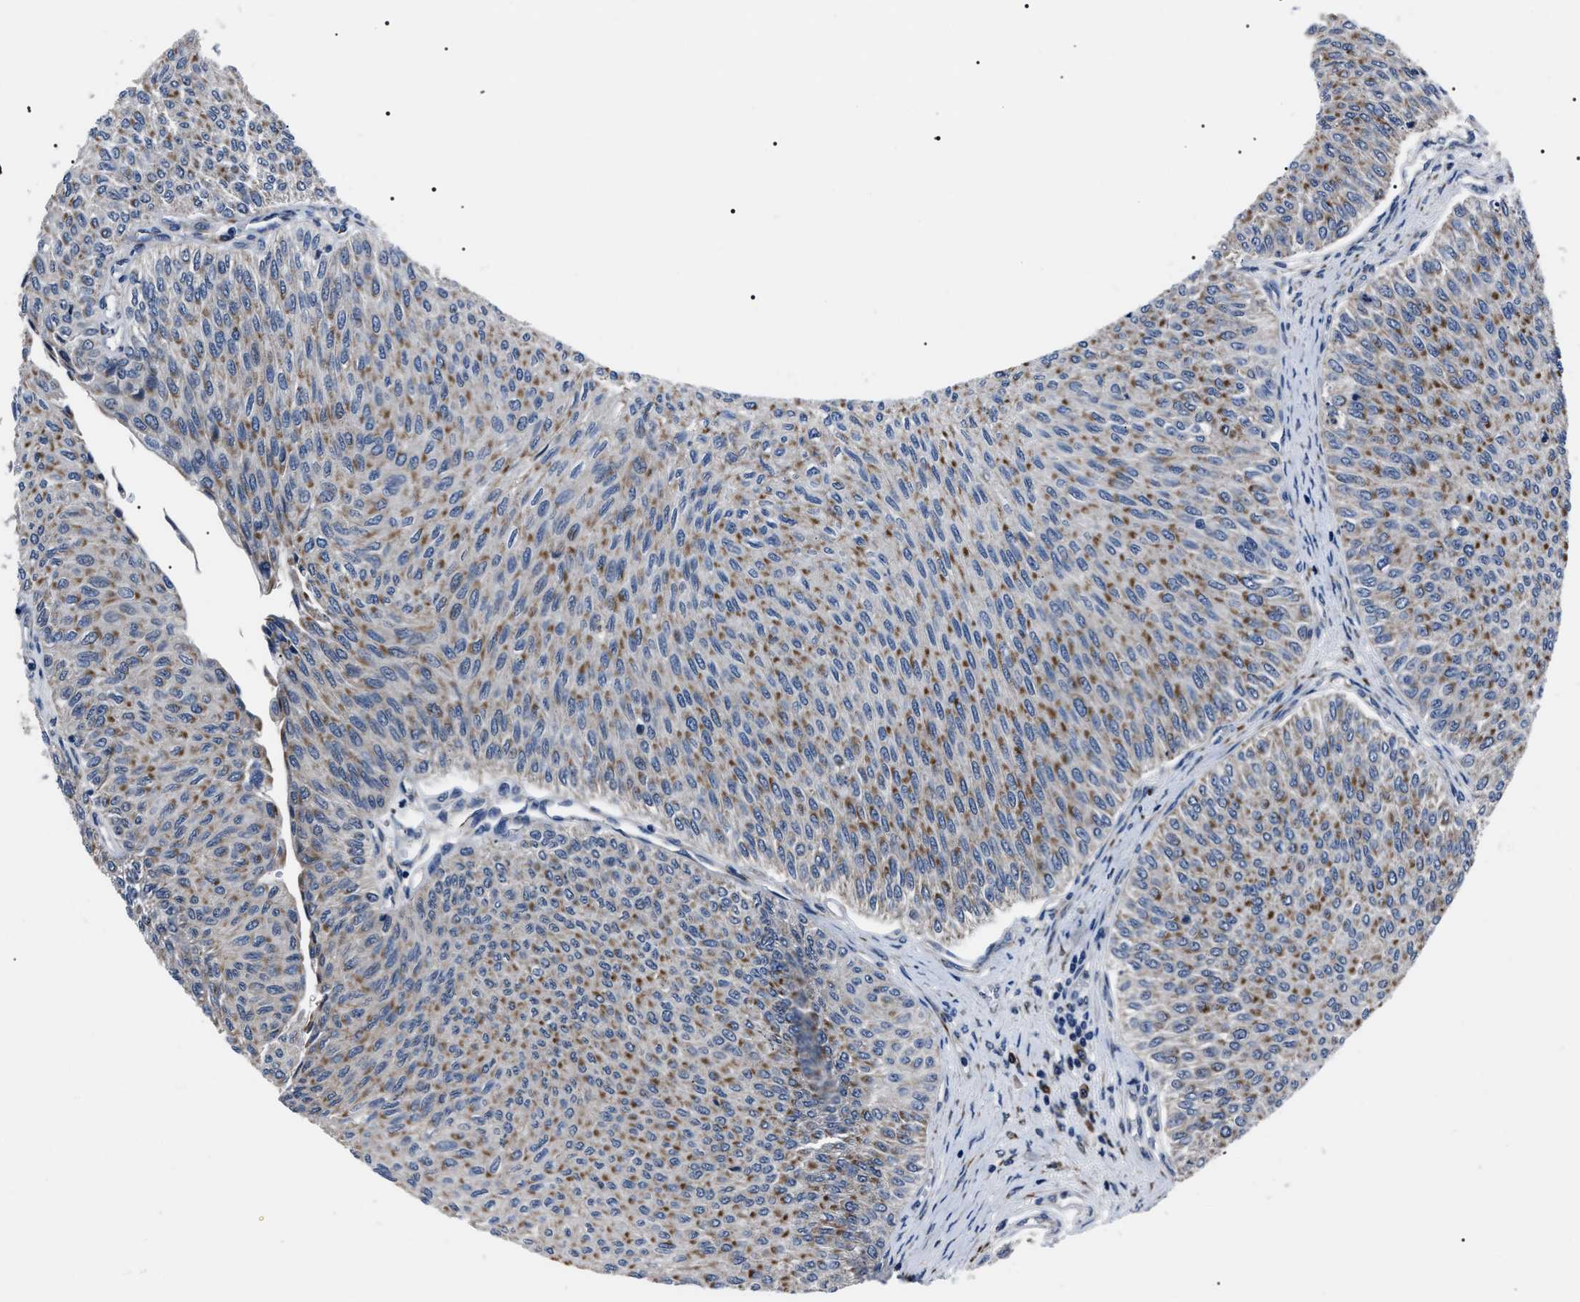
{"staining": {"intensity": "moderate", "quantity": ">75%", "location": "cytoplasmic/membranous"}, "tissue": "urothelial cancer", "cell_type": "Tumor cells", "image_type": "cancer", "snomed": [{"axis": "morphology", "description": "Urothelial carcinoma, Low grade"}, {"axis": "topography", "description": "Urinary bladder"}], "caption": "Immunohistochemistry (IHC) of low-grade urothelial carcinoma shows medium levels of moderate cytoplasmic/membranous staining in about >75% of tumor cells.", "gene": "LRRC14", "patient": {"sex": "male", "age": 78}}